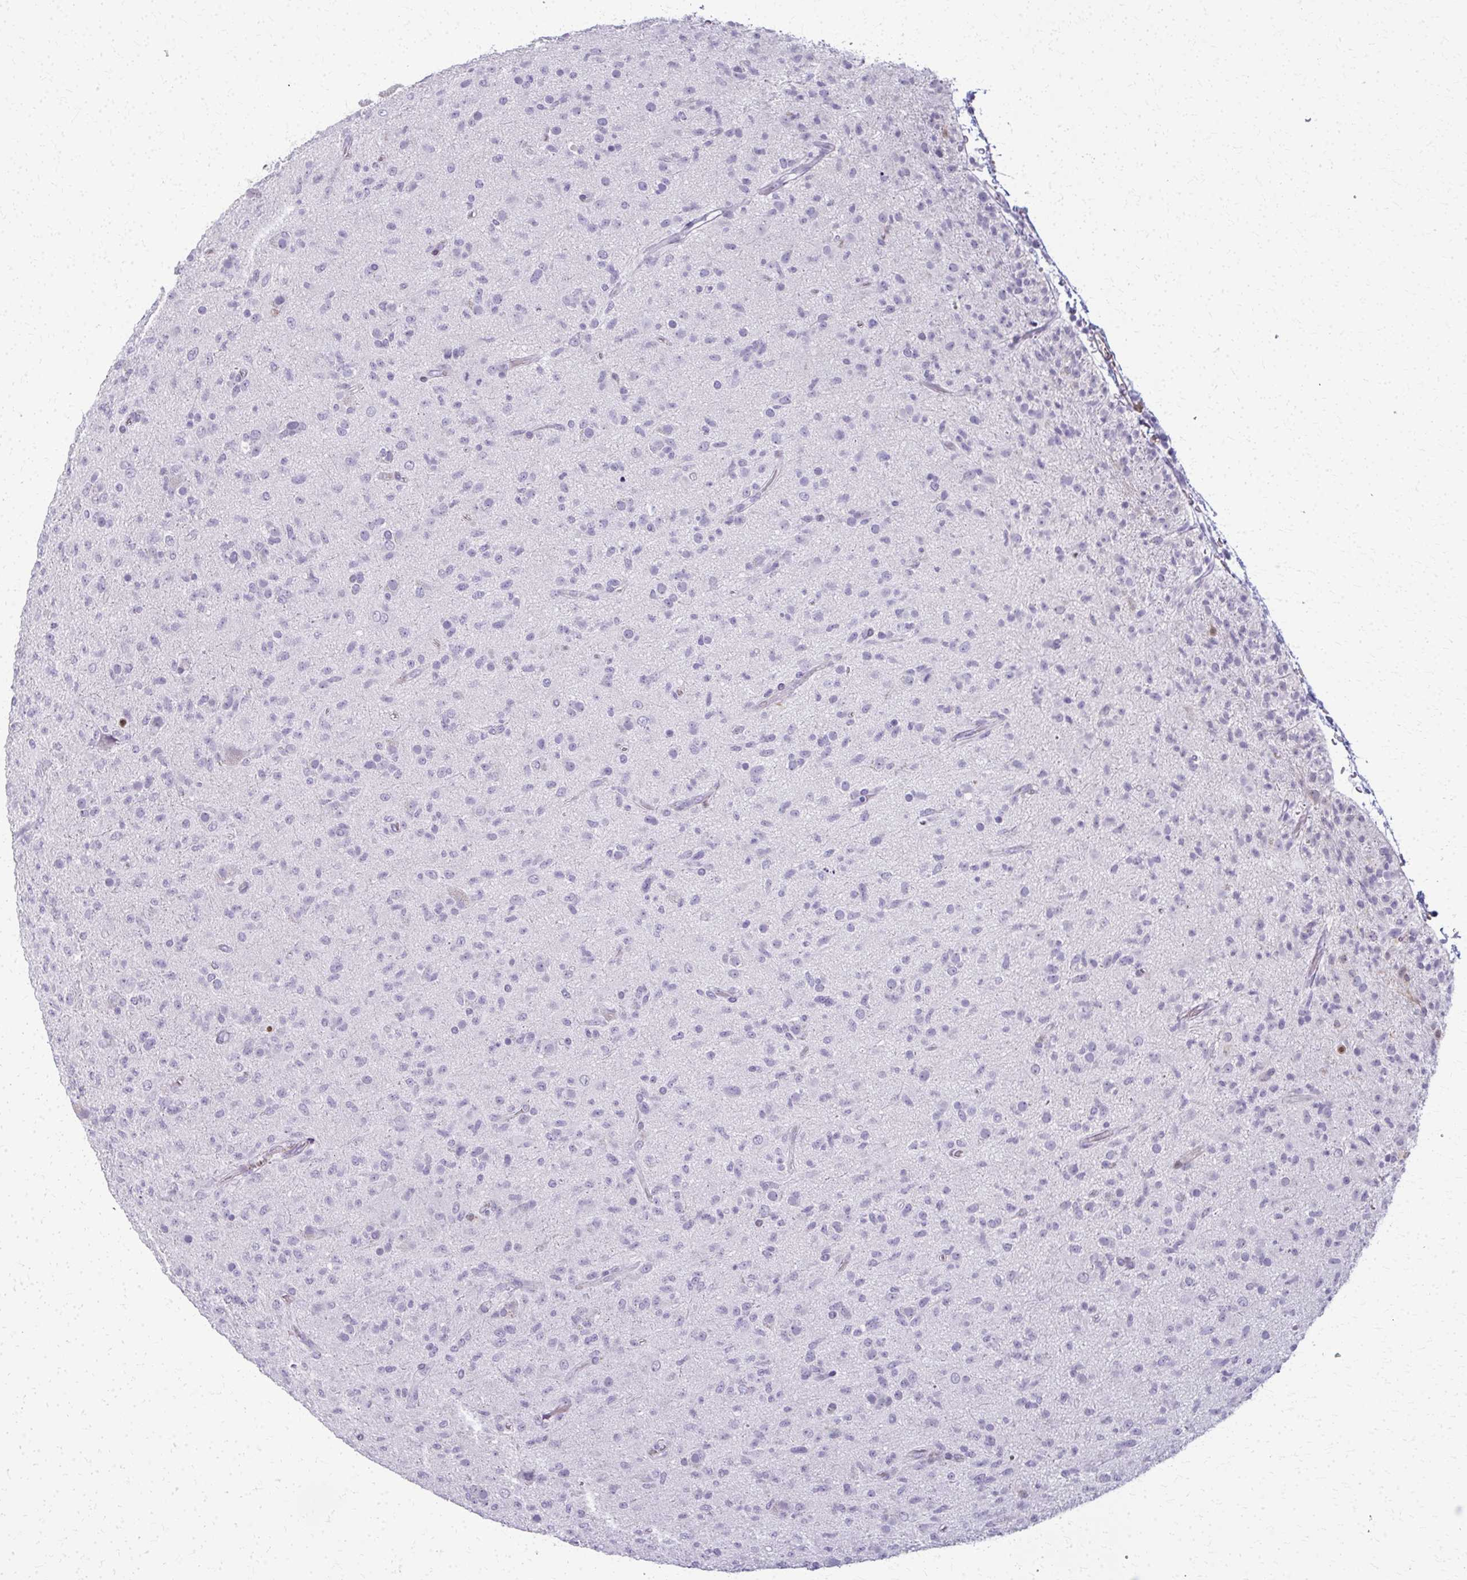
{"staining": {"intensity": "negative", "quantity": "none", "location": "none"}, "tissue": "glioma", "cell_type": "Tumor cells", "image_type": "cancer", "snomed": [{"axis": "morphology", "description": "Glioma, malignant, Low grade"}, {"axis": "topography", "description": "Brain"}], "caption": "DAB immunohistochemical staining of malignant low-grade glioma exhibits no significant expression in tumor cells. The staining is performed using DAB (3,3'-diaminobenzidine) brown chromogen with nuclei counter-stained in using hematoxylin.", "gene": "CA3", "patient": {"sex": "male", "age": 65}}